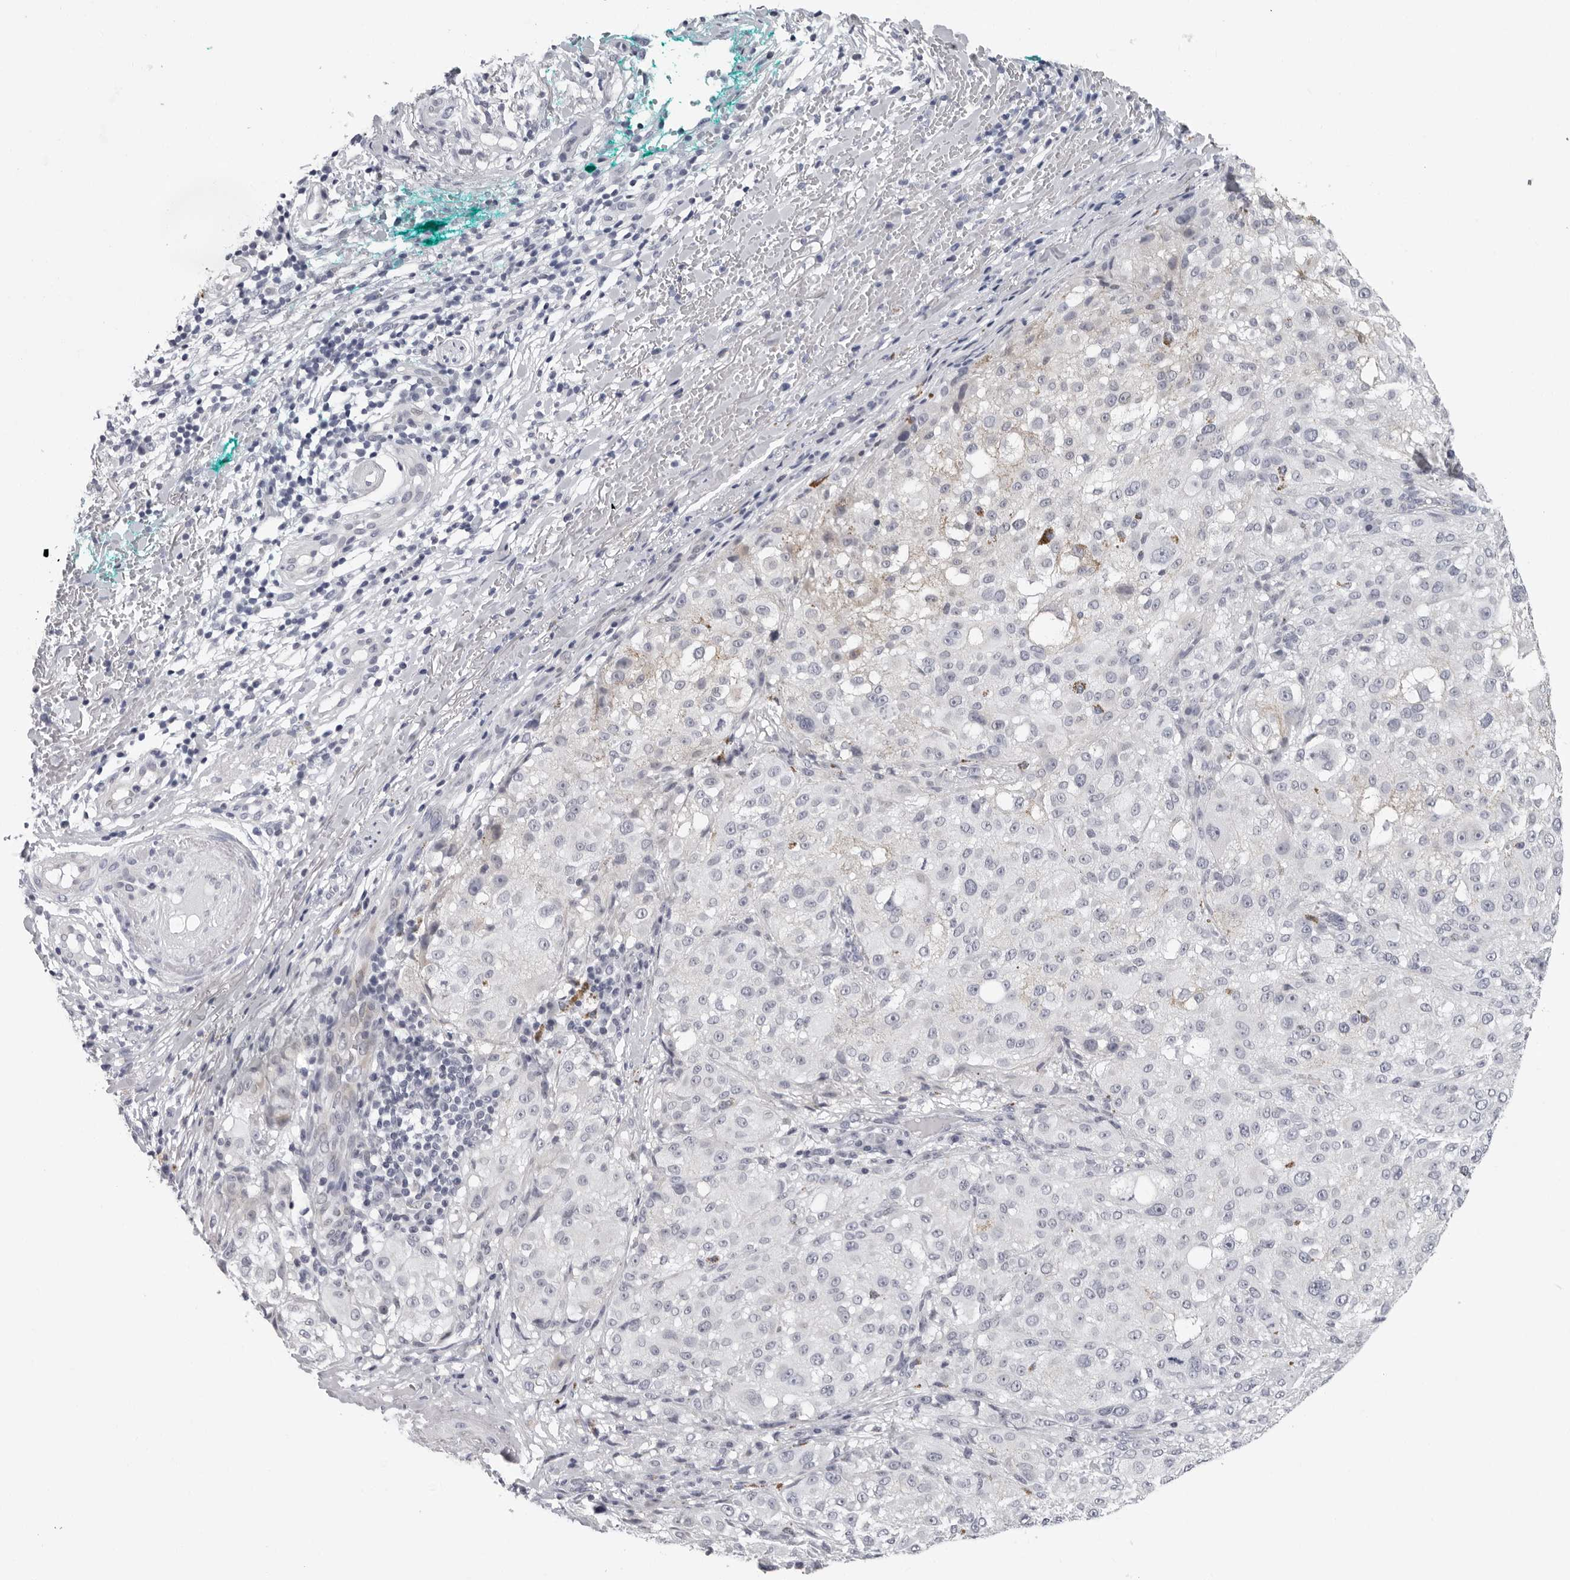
{"staining": {"intensity": "negative", "quantity": "none", "location": "none"}, "tissue": "melanoma", "cell_type": "Tumor cells", "image_type": "cancer", "snomed": [{"axis": "morphology", "description": "Necrosis, NOS"}, {"axis": "morphology", "description": "Malignant melanoma, NOS"}, {"axis": "topography", "description": "Skin"}], "caption": "Immunohistochemistry of human malignant melanoma displays no staining in tumor cells.", "gene": "CCDC28B", "patient": {"sex": "female", "age": 87}}